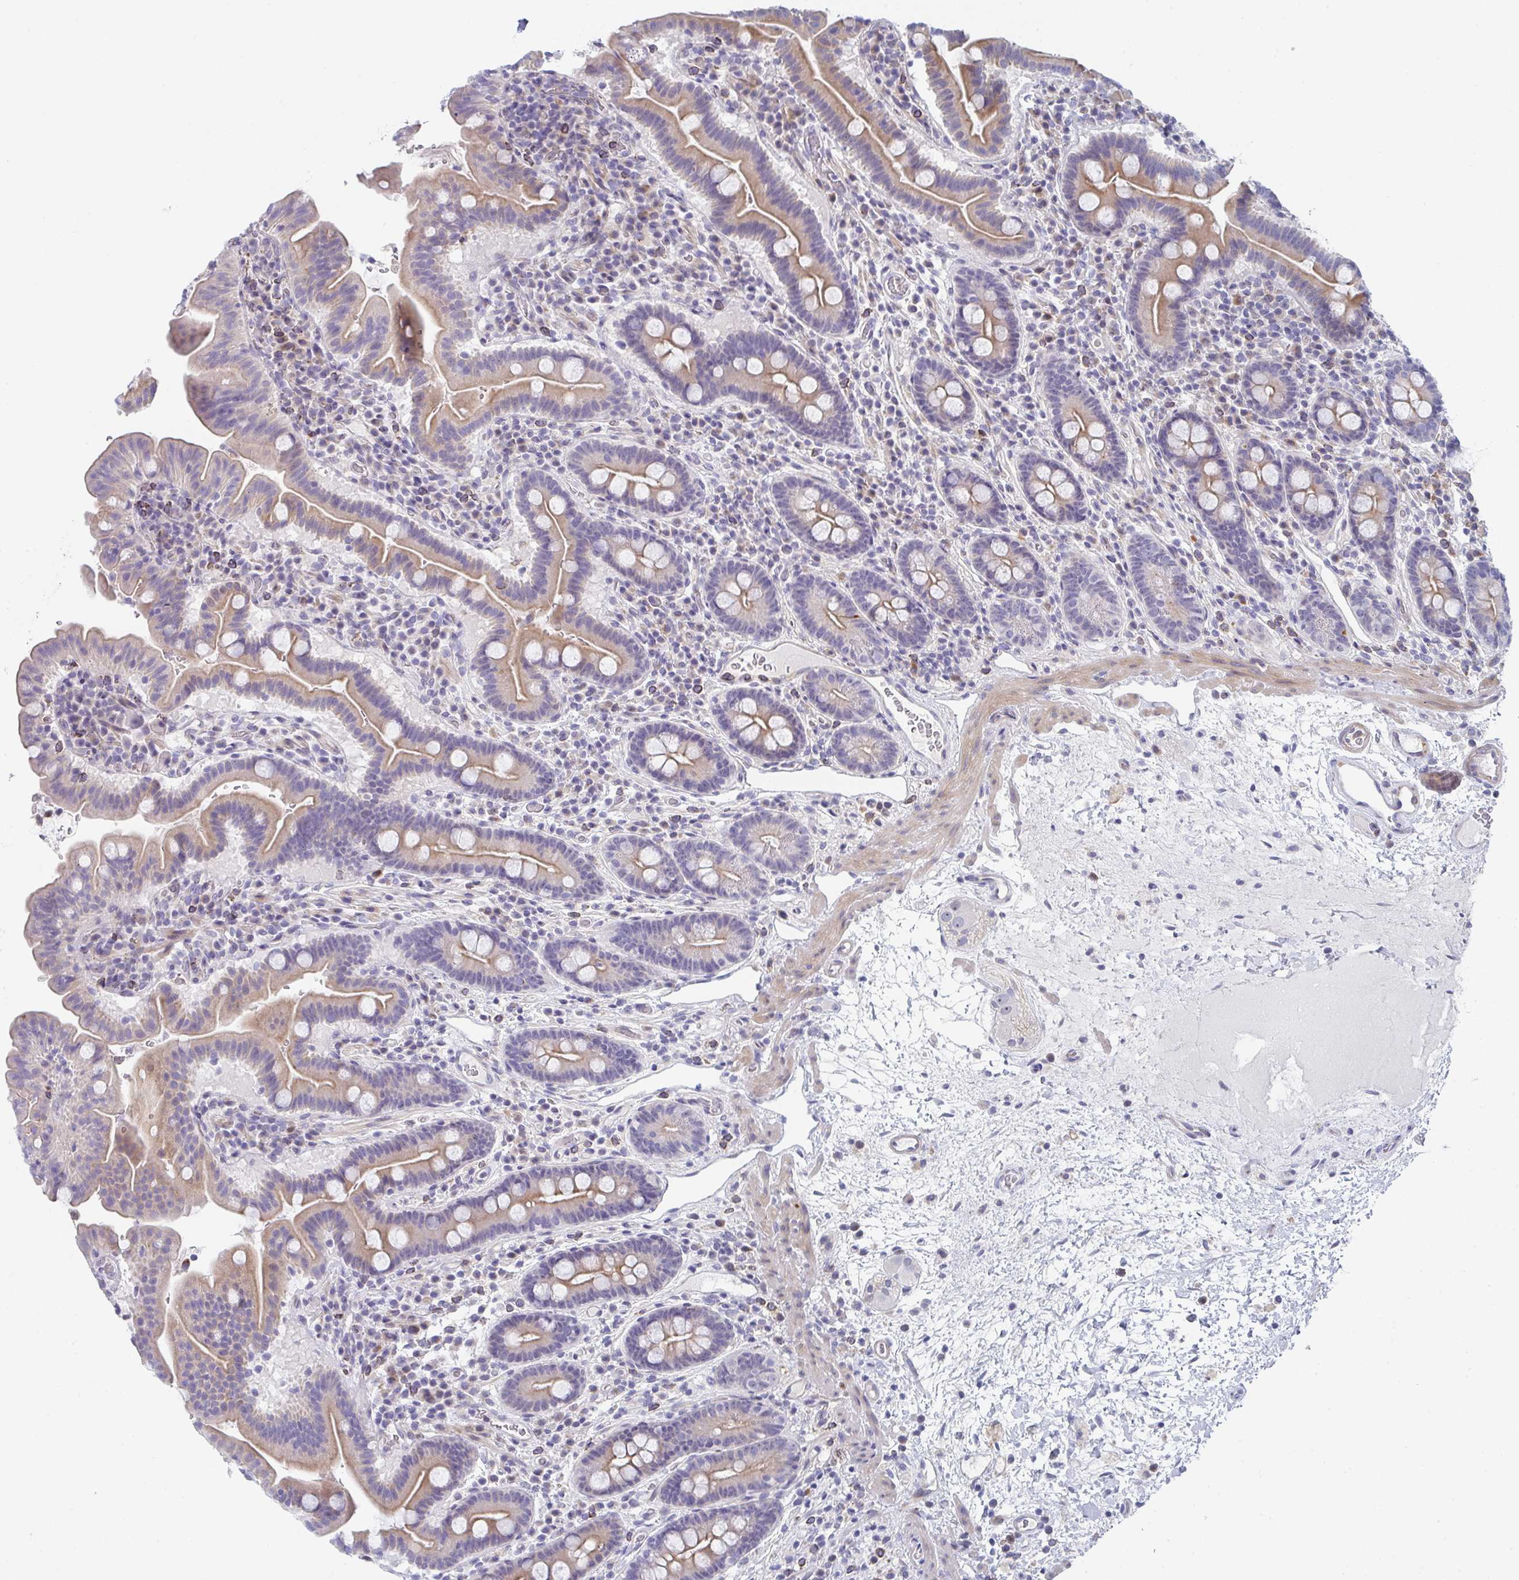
{"staining": {"intensity": "moderate", "quantity": ">75%", "location": "cytoplasmic/membranous"}, "tissue": "small intestine", "cell_type": "Glandular cells", "image_type": "normal", "snomed": [{"axis": "morphology", "description": "Normal tissue, NOS"}, {"axis": "topography", "description": "Small intestine"}], "caption": "Immunohistochemistry histopathology image of normal small intestine stained for a protein (brown), which demonstrates medium levels of moderate cytoplasmic/membranous positivity in about >75% of glandular cells.", "gene": "KLHL33", "patient": {"sex": "male", "age": 26}}